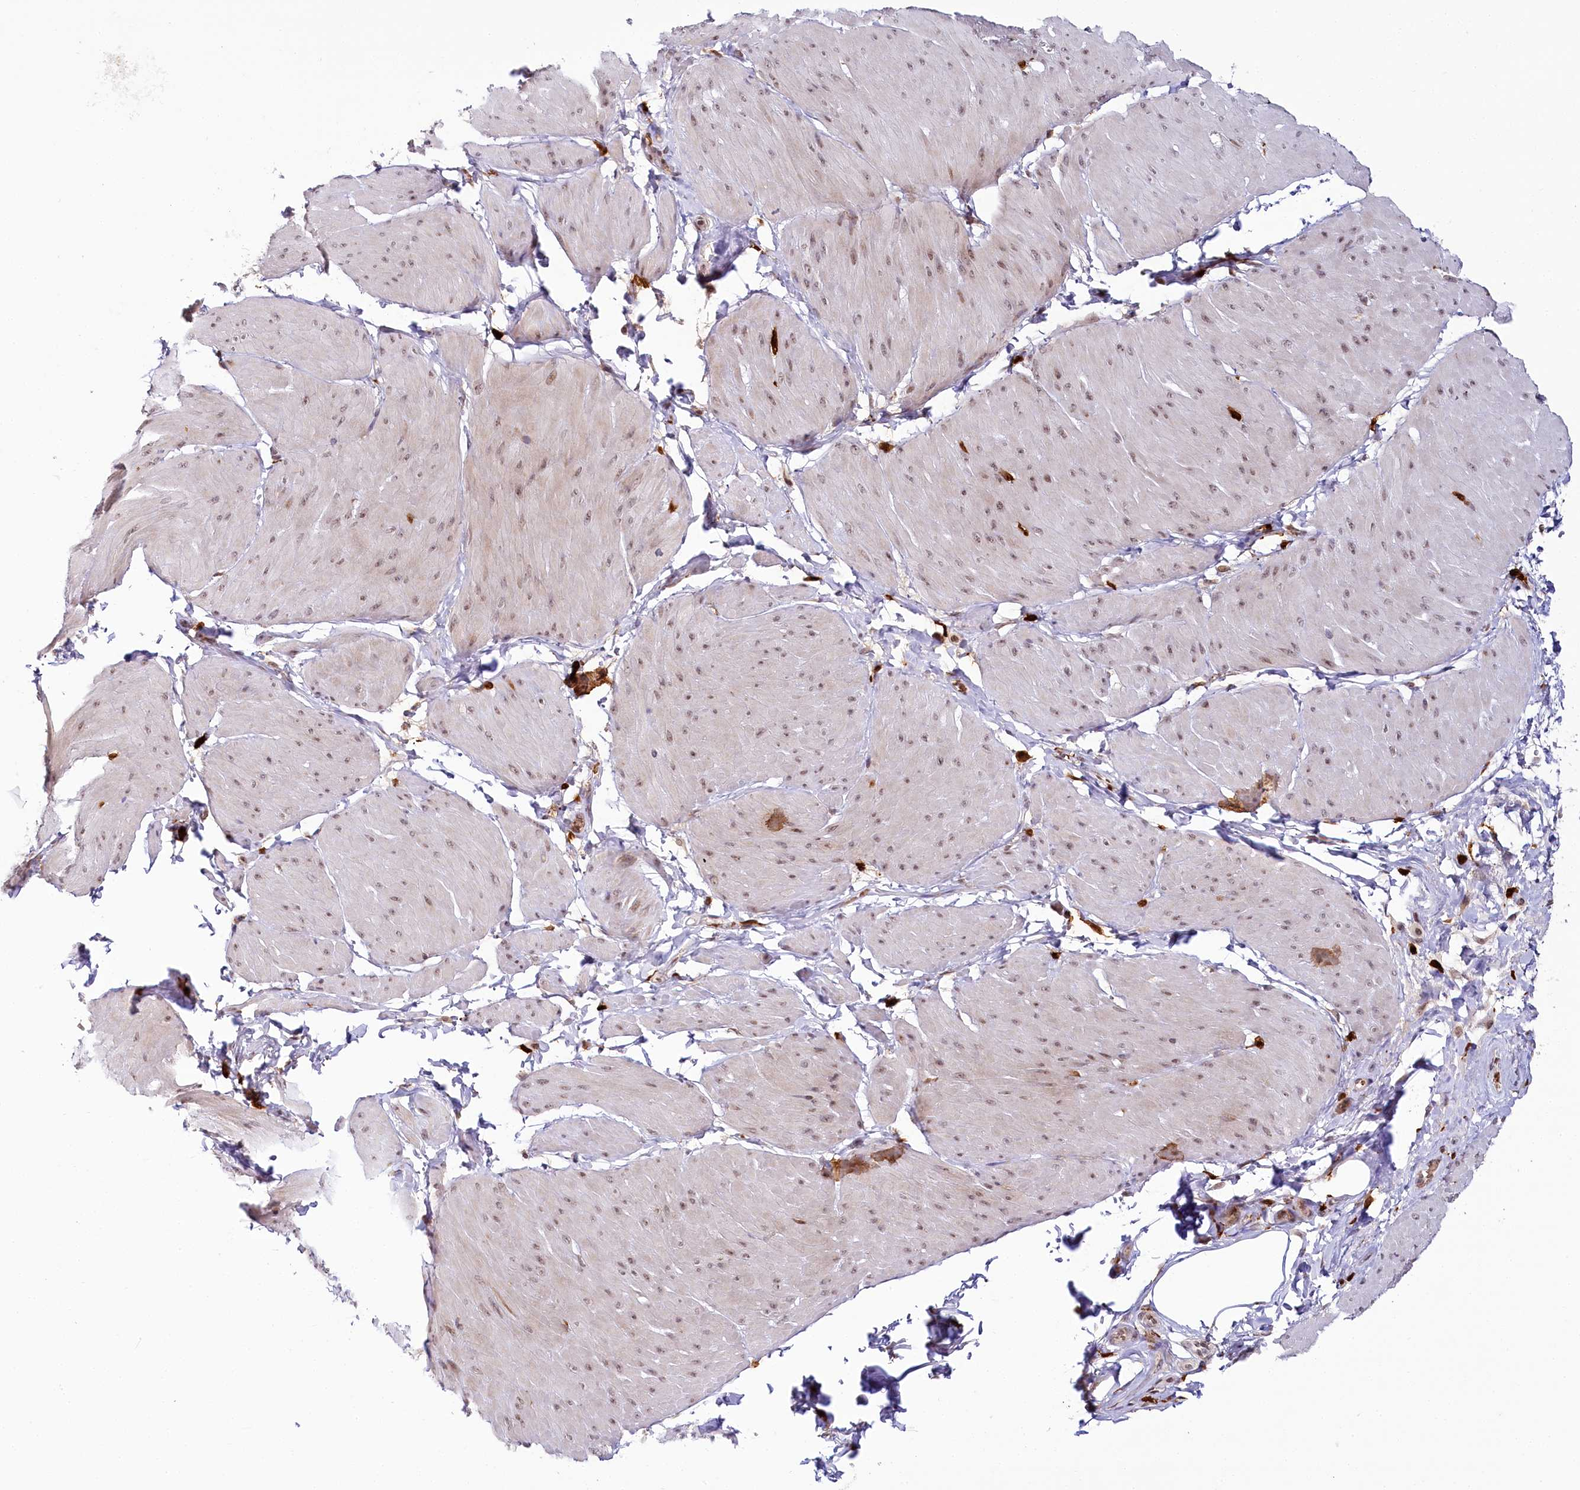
{"staining": {"intensity": "weak", "quantity": "25%-75%", "location": "nuclear"}, "tissue": "smooth muscle", "cell_type": "Smooth muscle cells", "image_type": "normal", "snomed": [{"axis": "morphology", "description": "Urothelial carcinoma, High grade"}, {"axis": "topography", "description": "Urinary bladder"}], "caption": "Immunohistochemical staining of unremarkable human smooth muscle shows low levels of weak nuclear staining in about 25%-75% of smooth muscle cells. (brown staining indicates protein expression, while blue staining denotes nuclei).", "gene": "WDR36", "patient": {"sex": "male", "age": 46}}